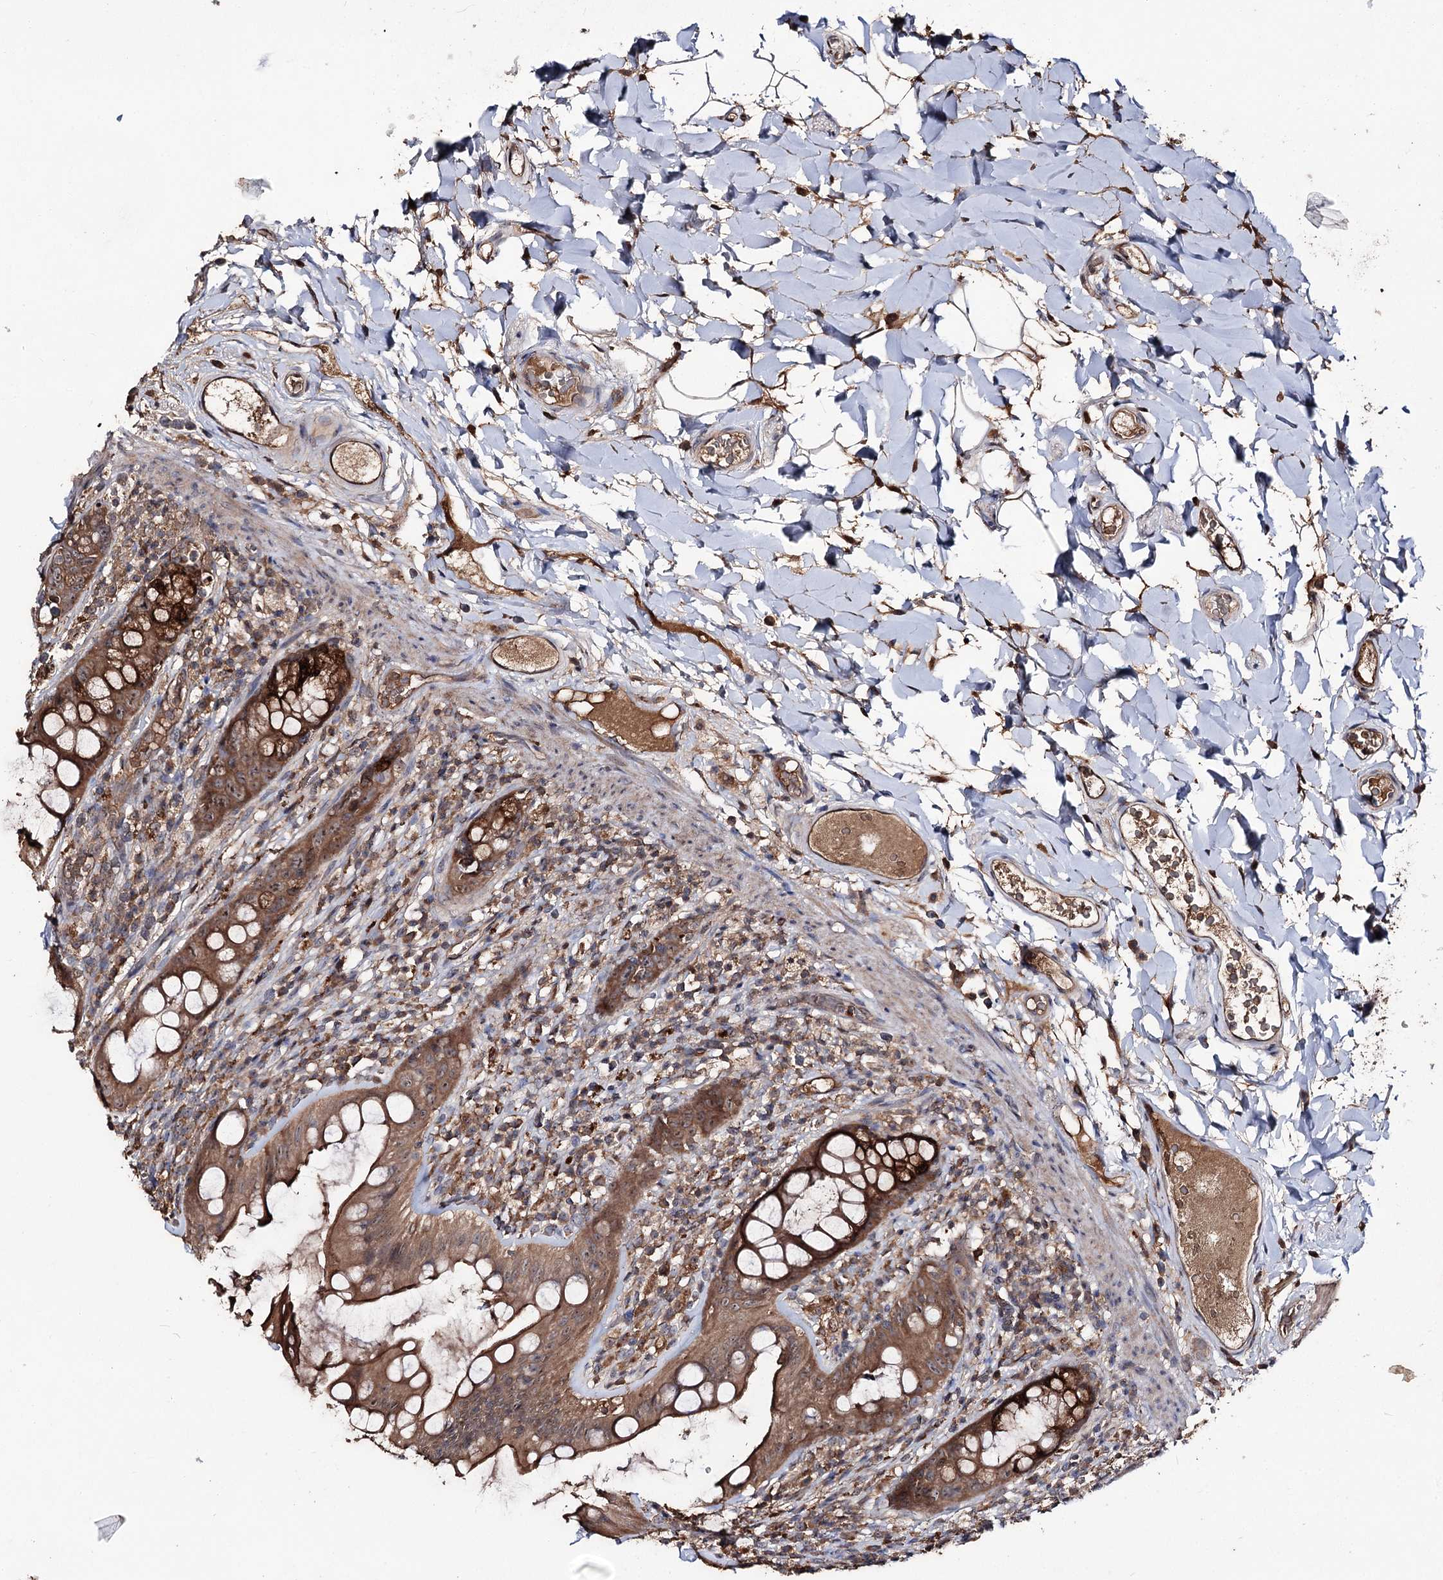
{"staining": {"intensity": "moderate", "quantity": ">75%", "location": "cytoplasmic/membranous,nuclear"}, "tissue": "rectum", "cell_type": "Glandular cells", "image_type": "normal", "snomed": [{"axis": "morphology", "description": "Normal tissue, NOS"}, {"axis": "topography", "description": "Rectum"}], "caption": "Moderate cytoplasmic/membranous,nuclear expression for a protein is present in approximately >75% of glandular cells of benign rectum using immunohistochemistry.", "gene": "FAM53B", "patient": {"sex": "female", "age": 57}}